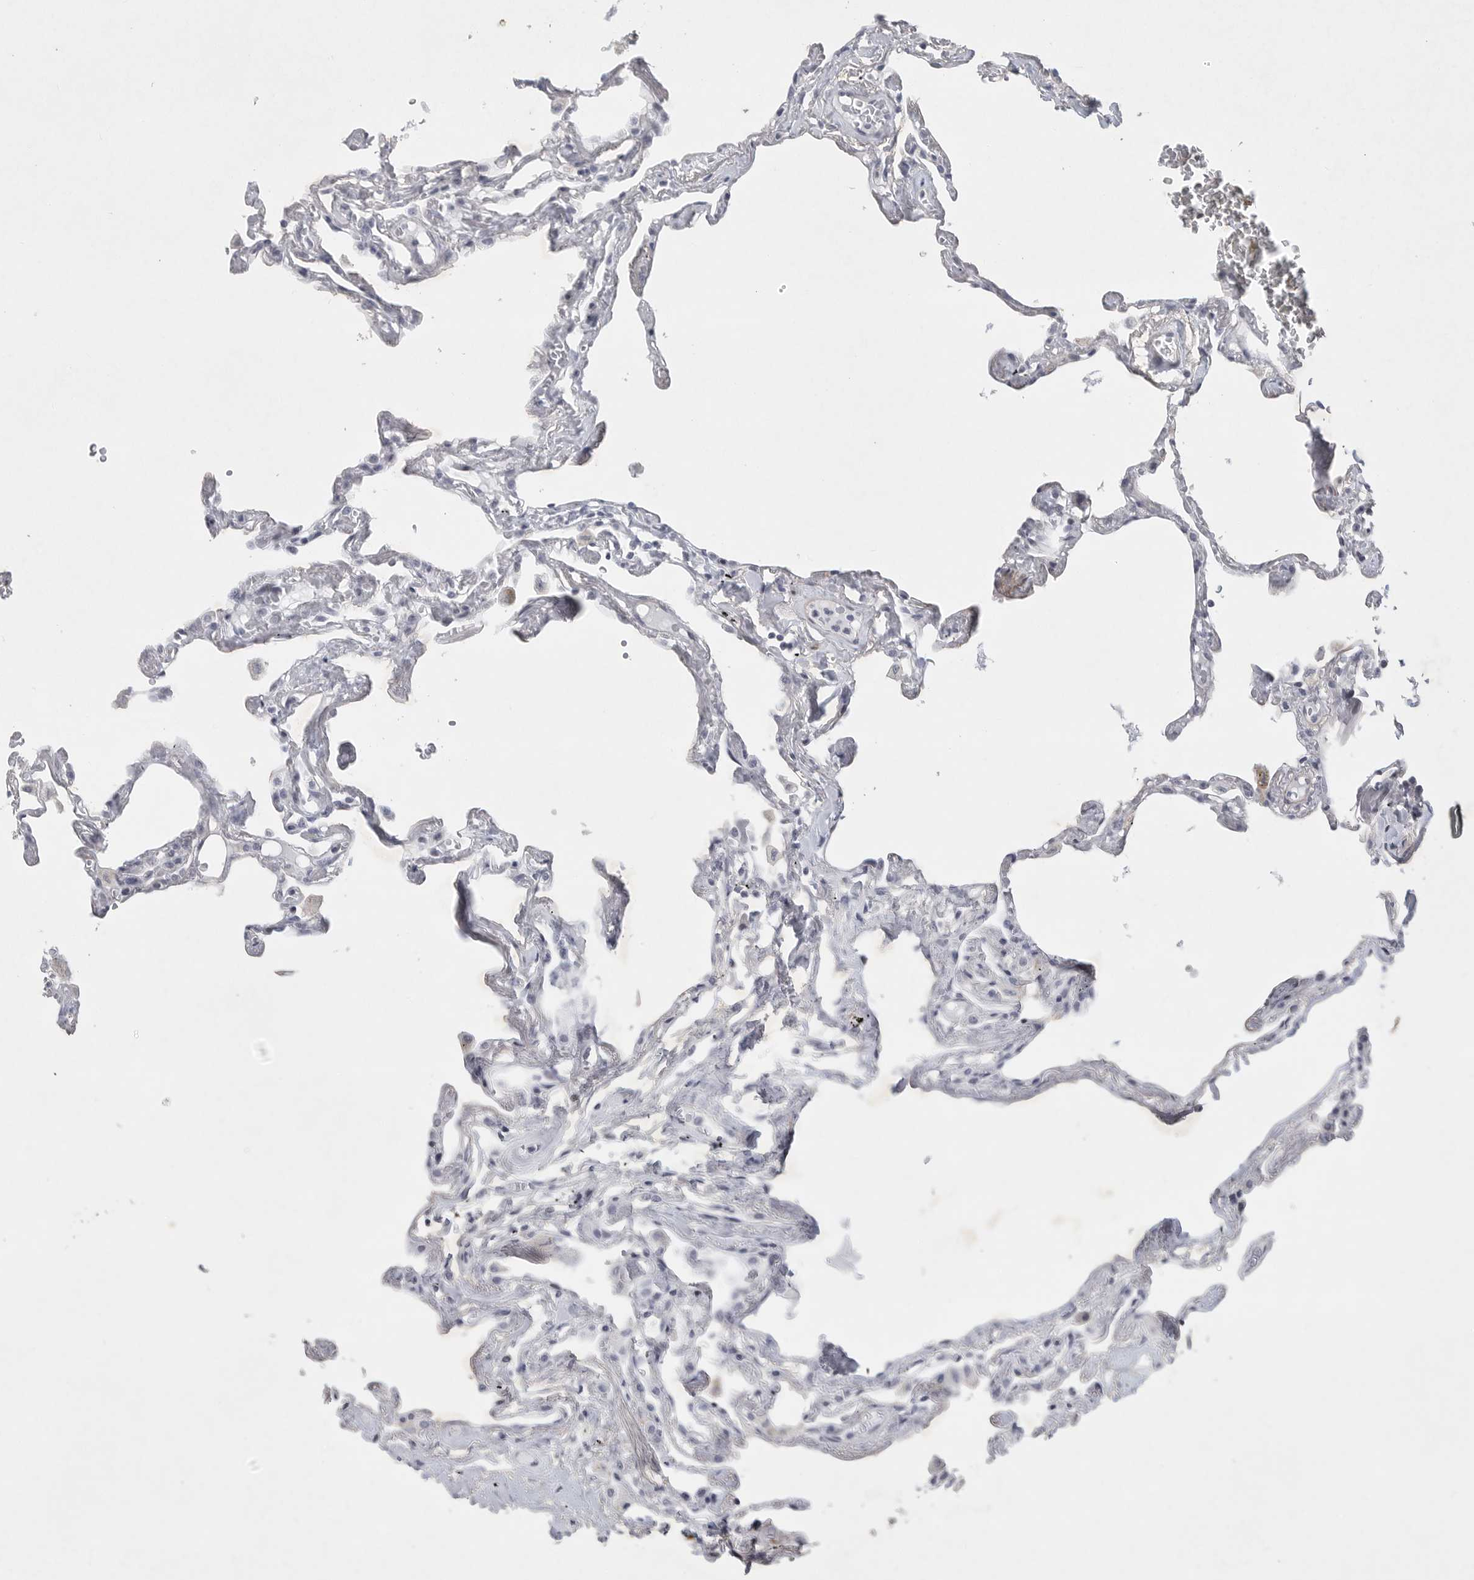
{"staining": {"intensity": "negative", "quantity": "none", "location": "none"}, "tissue": "lung", "cell_type": "Alveolar cells", "image_type": "normal", "snomed": [{"axis": "morphology", "description": "Normal tissue, NOS"}, {"axis": "topography", "description": "Lung"}], "caption": "High magnification brightfield microscopy of benign lung stained with DAB (brown) and counterstained with hematoxylin (blue): alveolar cells show no significant expression. (DAB (3,3'-diaminobenzidine) immunohistochemistry visualized using brightfield microscopy, high magnification).", "gene": "TNR", "patient": {"sex": "female", "age": 67}}